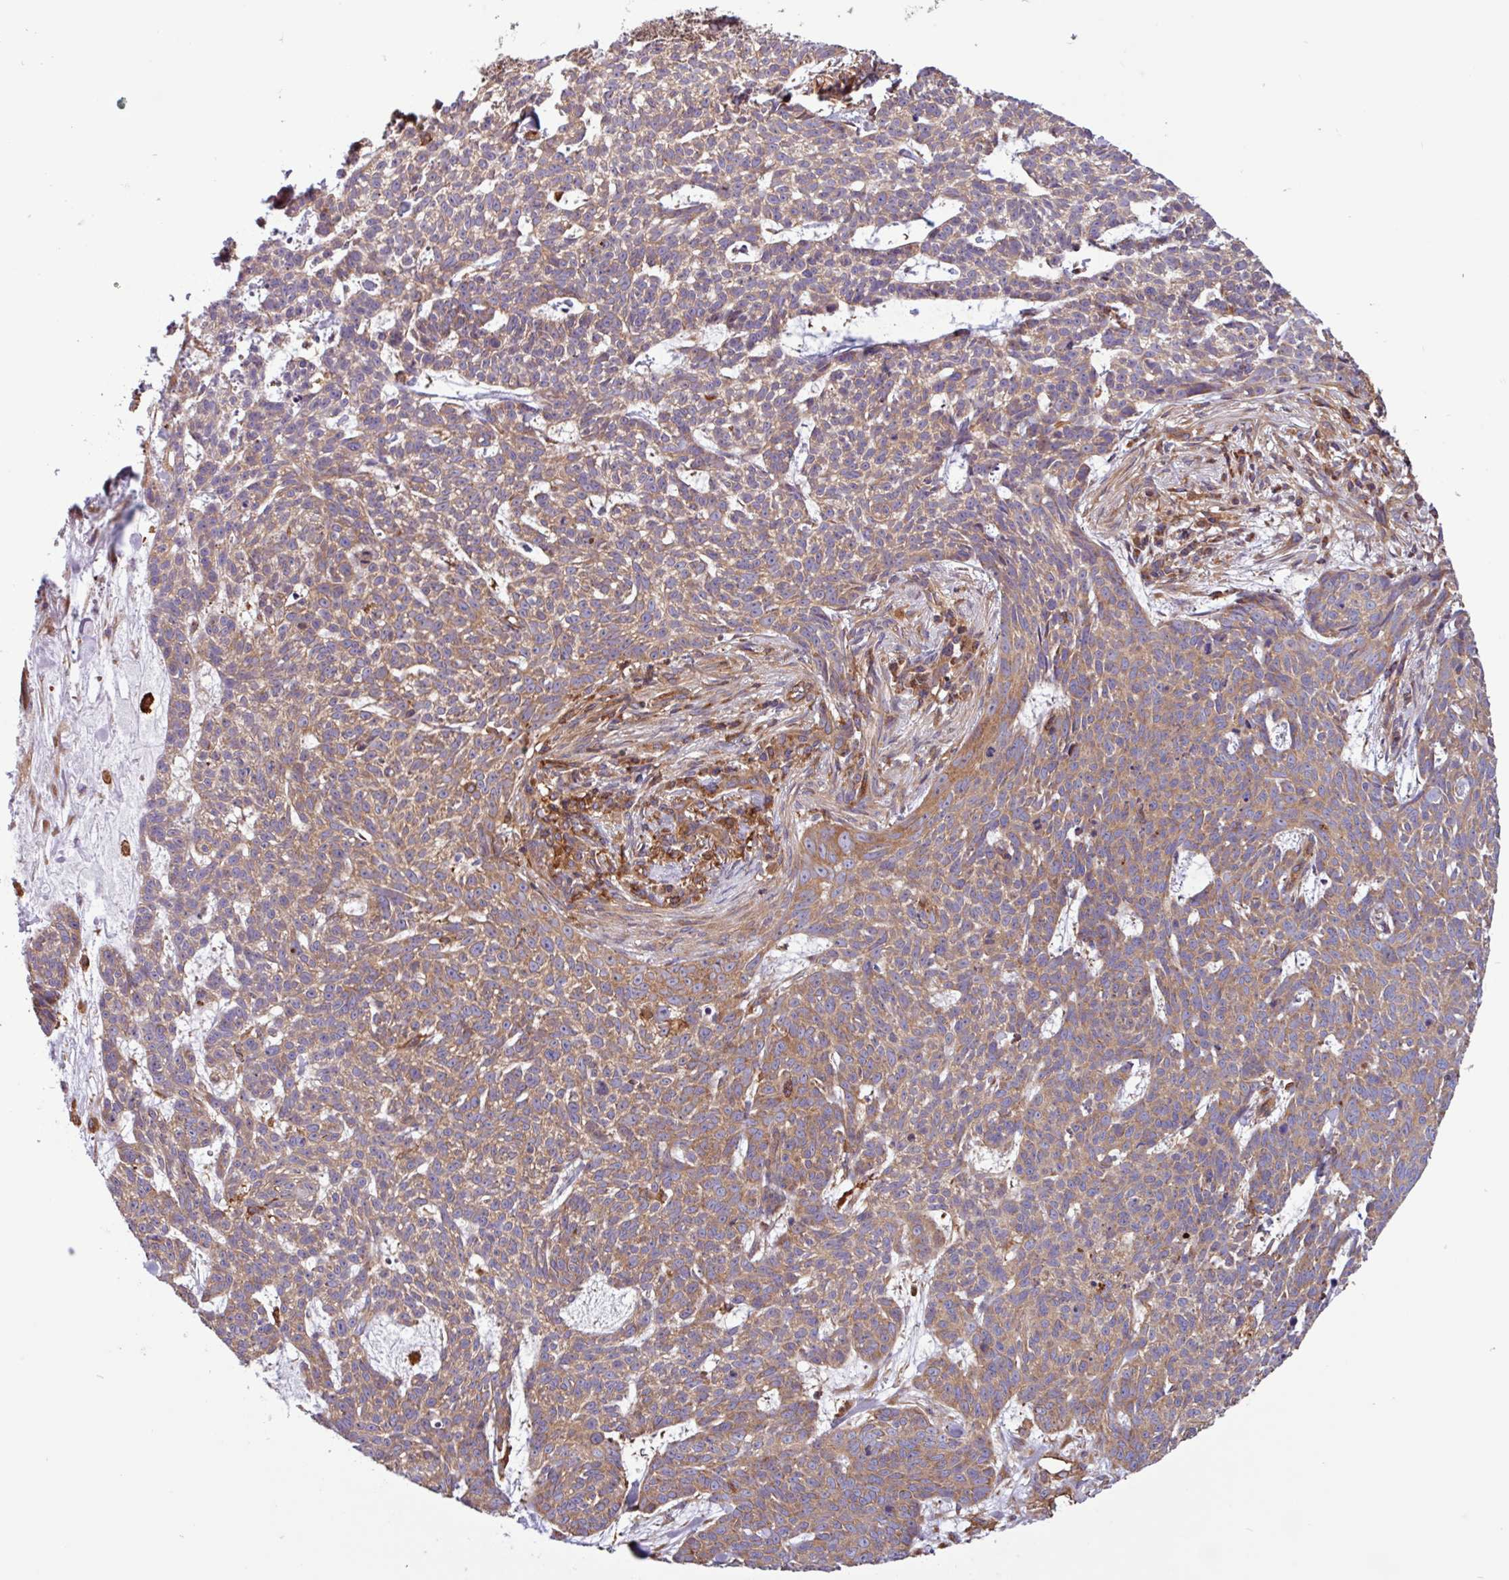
{"staining": {"intensity": "moderate", "quantity": ">75%", "location": "cytoplasmic/membranous"}, "tissue": "skin cancer", "cell_type": "Tumor cells", "image_type": "cancer", "snomed": [{"axis": "morphology", "description": "Basal cell carcinoma"}, {"axis": "topography", "description": "Skin"}], "caption": "DAB (3,3'-diaminobenzidine) immunohistochemical staining of human skin cancer (basal cell carcinoma) shows moderate cytoplasmic/membranous protein expression in approximately >75% of tumor cells.", "gene": "ACTR3", "patient": {"sex": "female", "age": 93}}